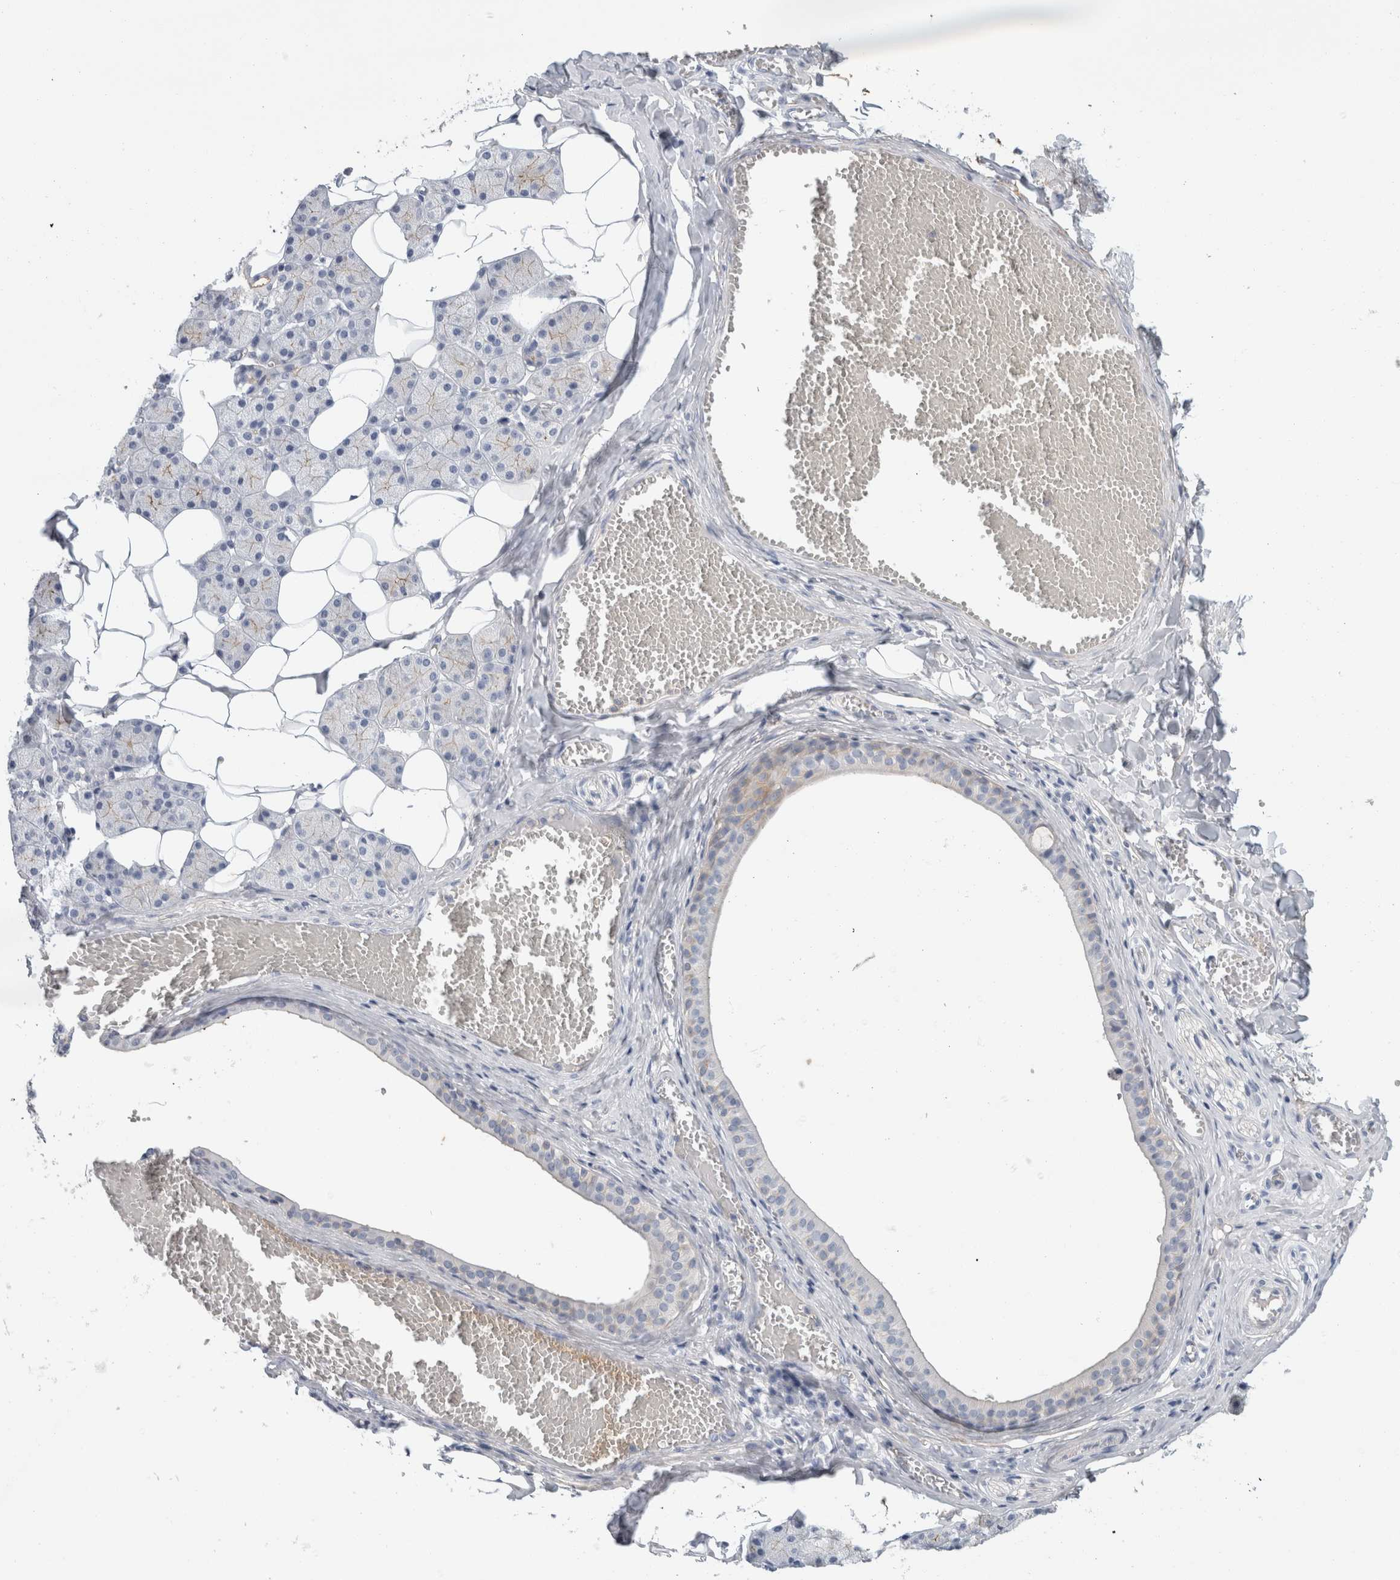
{"staining": {"intensity": "strong", "quantity": "<25%", "location": "cytoplasmic/membranous"}, "tissue": "salivary gland", "cell_type": "Glandular cells", "image_type": "normal", "snomed": [{"axis": "morphology", "description": "Normal tissue, NOS"}, {"axis": "topography", "description": "Salivary gland"}], "caption": "This micrograph demonstrates immunohistochemistry (IHC) staining of normal human salivary gland, with medium strong cytoplasmic/membranous positivity in about <25% of glandular cells.", "gene": "CD55", "patient": {"sex": "female", "age": 33}}